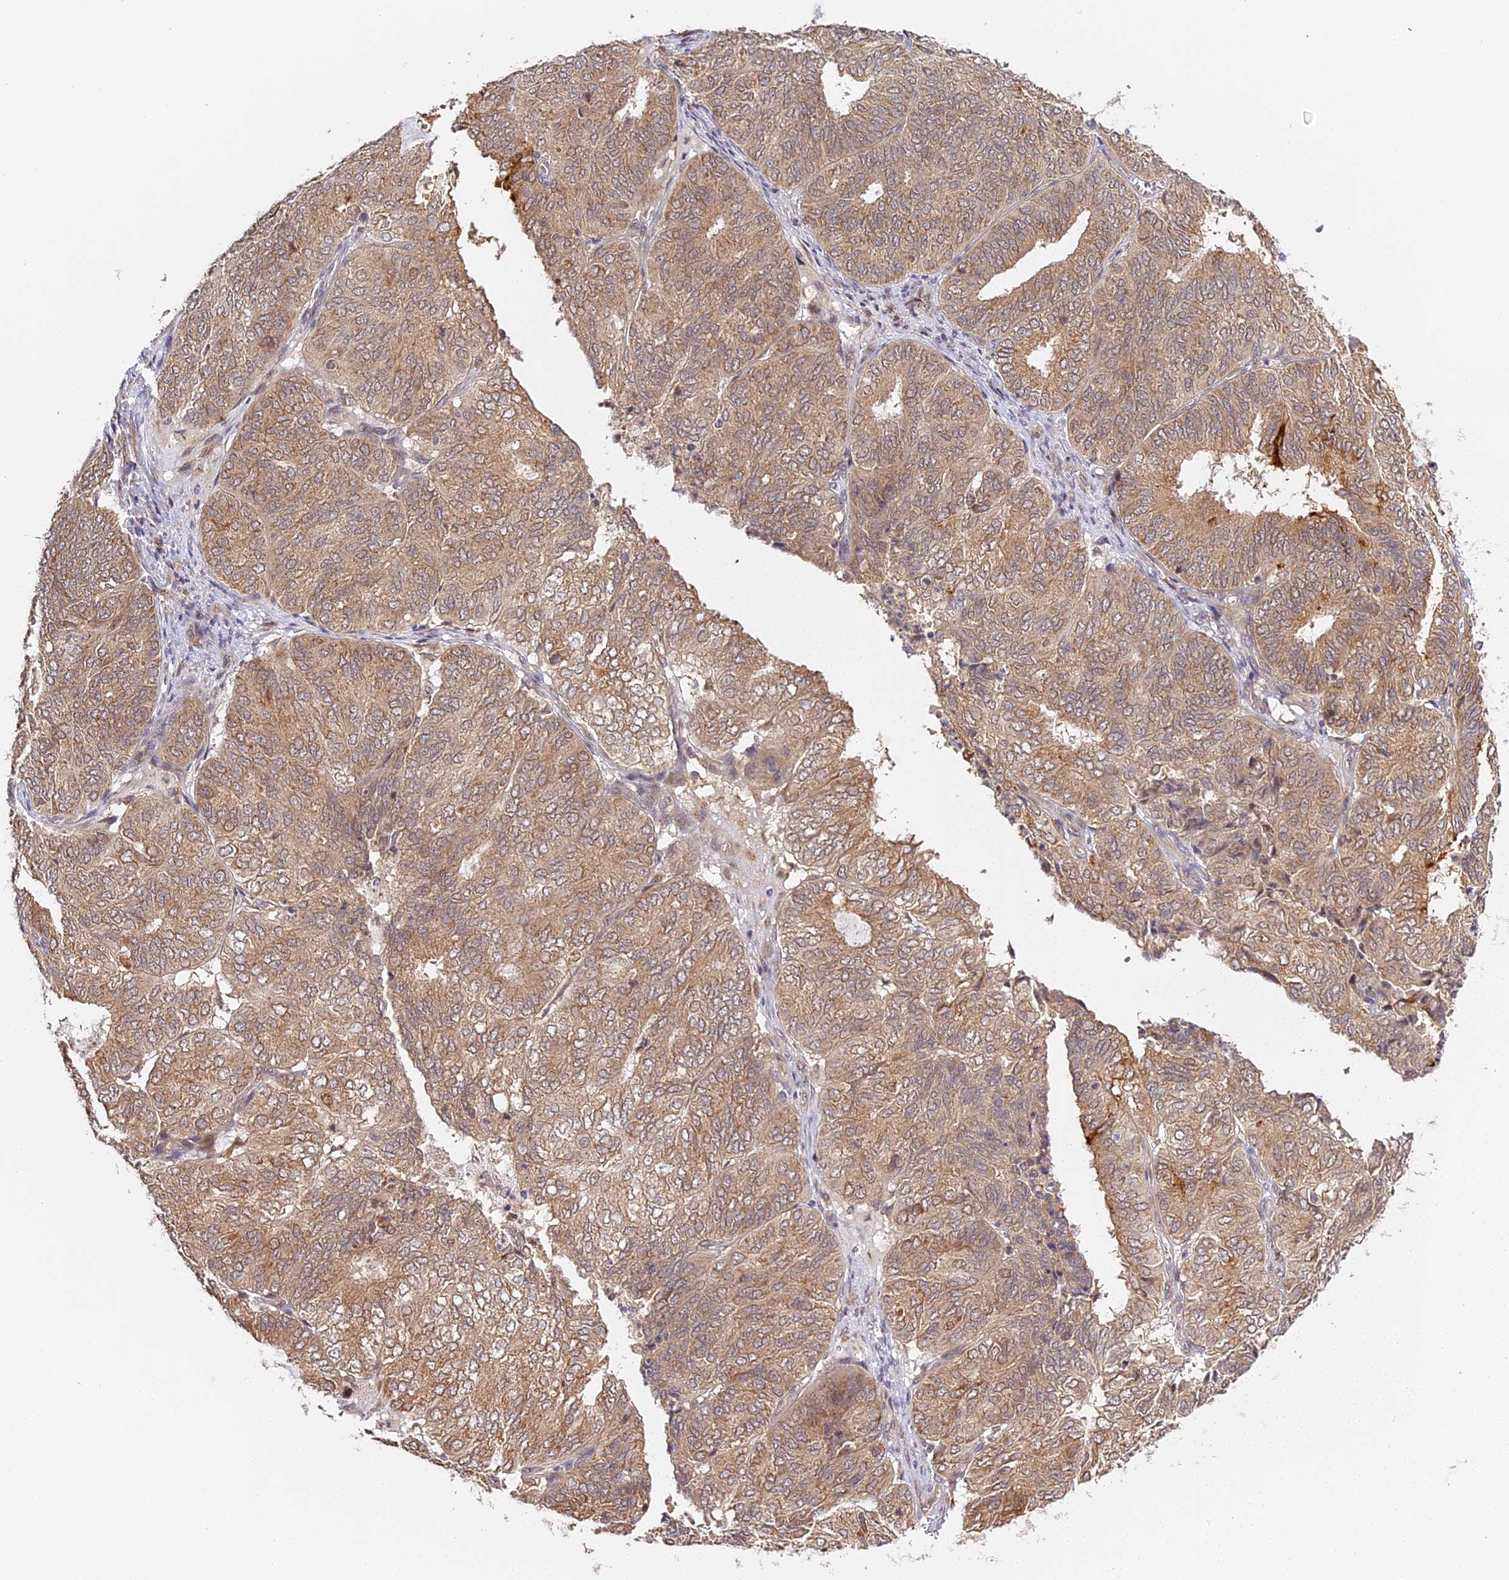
{"staining": {"intensity": "moderate", "quantity": ">75%", "location": "cytoplasmic/membranous"}, "tissue": "endometrial cancer", "cell_type": "Tumor cells", "image_type": "cancer", "snomed": [{"axis": "morphology", "description": "Adenocarcinoma, NOS"}, {"axis": "topography", "description": "Uterus"}], "caption": "Immunohistochemistry image of neoplastic tissue: endometrial adenocarcinoma stained using immunohistochemistry shows medium levels of moderate protein expression localized specifically in the cytoplasmic/membranous of tumor cells, appearing as a cytoplasmic/membranous brown color.", "gene": "IMPACT", "patient": {"sex": "female", "age": 60}}